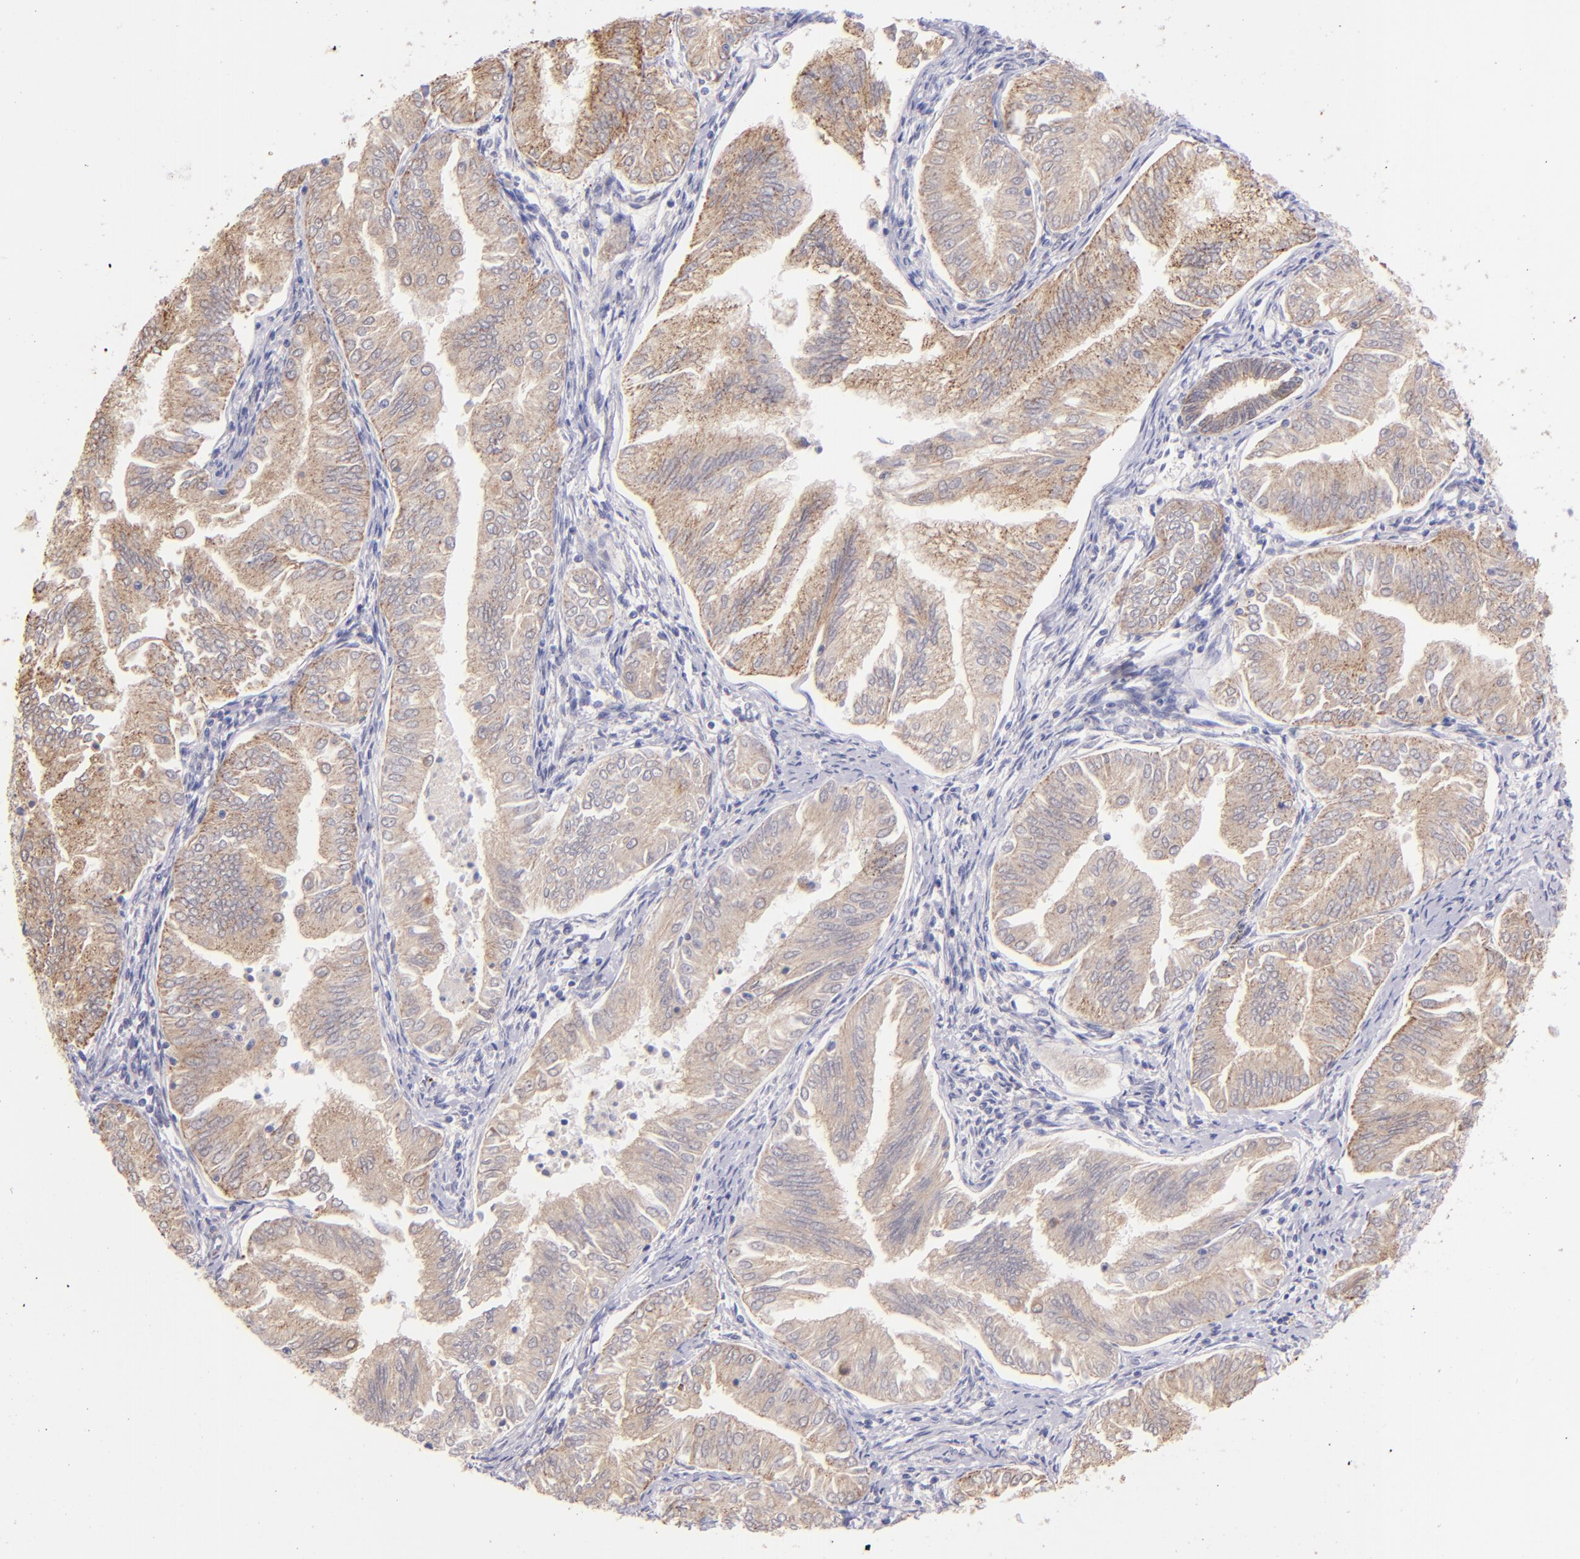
{"staining": {"intensity": "moderate", "quantity": ">75%", "location": "cytoplasmic/membranous"}, "tissue": "endometrial cancer", "cell_type": "Tumor cells", "image_type": "cancer", "snomed": [{"axis": "morphology", "description": "Adenocarcinoma, NOS"}, {"axis": "topography", "description": "Endometrium"}], "caption": "A histopathology image of human endometrial cancer stained for a protein reveals moderate cytoplasmic/membranous brown staining in tumor cells. (IHC, brightfield microscopy, high magnification).", "gene": "SH2D4A", "patient": {"sex": "female", "age": 53}}